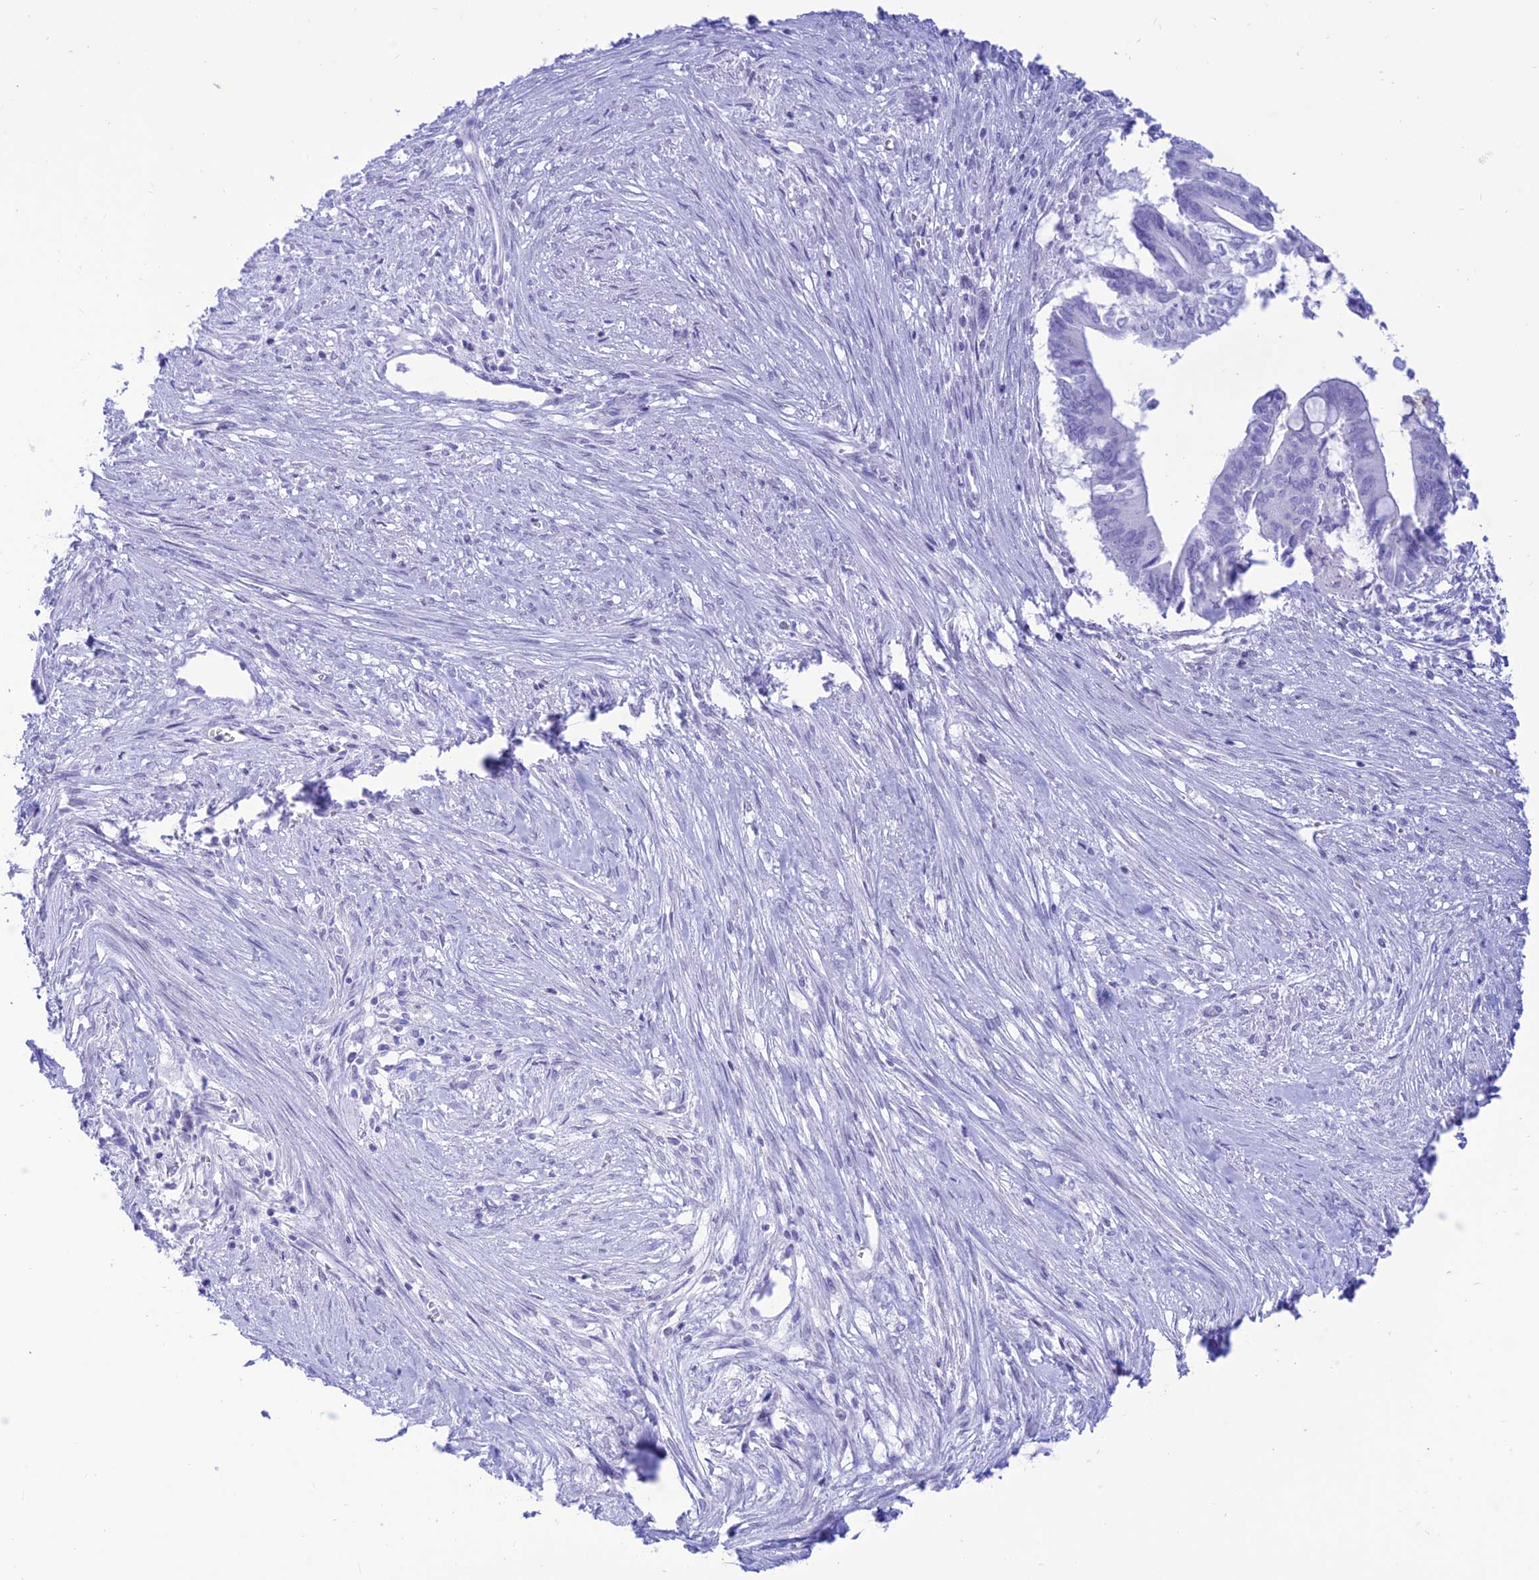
{"staining": {"intensity": "negative", "quantity": "none", "location": "none"}, "tissue": "pancreatic cancer", "cell_type": "Tumor cells", "image_type": "cancer", "snomed": [{"axis": "morphology", "description": "Adenocarcinoma, NOS"}, {"axis": "topography", "description": "Pancreas"}], "caption": "Adenocarcinoma (pancreatic) was stained to show a protein in brown. There is no significant staining in tumor cells. (DAB immunohistochemistry visualized using brightfield microscopy, high magnification).", "gene": "PRNP", "patient": {"sex": "male", "age": 68}}